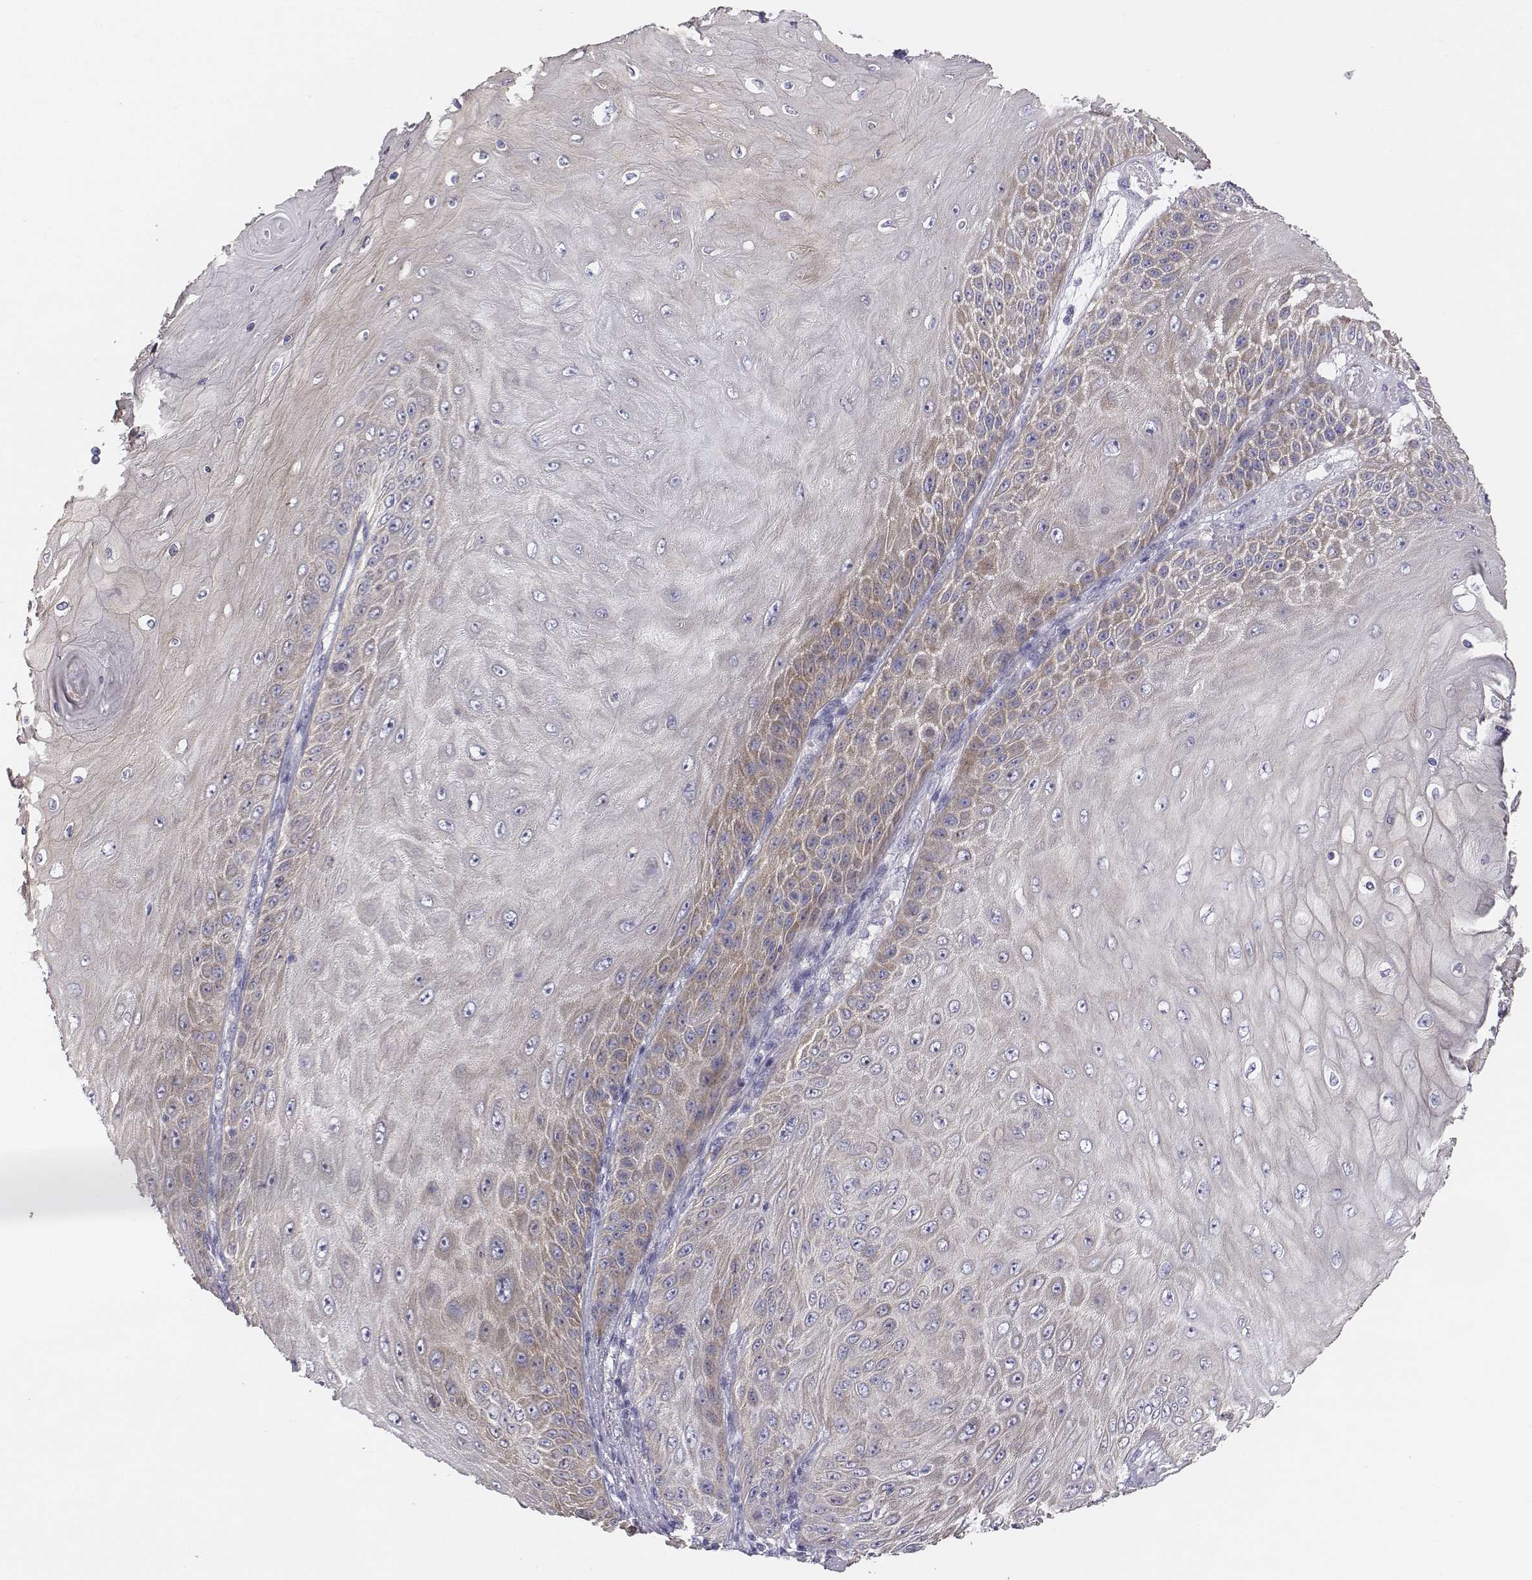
{"staining": {"intensity": "negative", "quantity": "none", "location": "none"}, "tissue": "skin cancer", "cell_type": "Tumor cells", "image_type": "cancer", "snomed": [{"axis": "morphology", "description": "Squamous cell carcinoma, NOS"}, {"axis": "topography", "description": "Skin"}], "caption": "Immunohistochemistry of human squamous cell carcinoma (skin) reveals no expression in tumor cells.", "gene": "CHST14", "patient": {"sex": "male", "age": 62}}